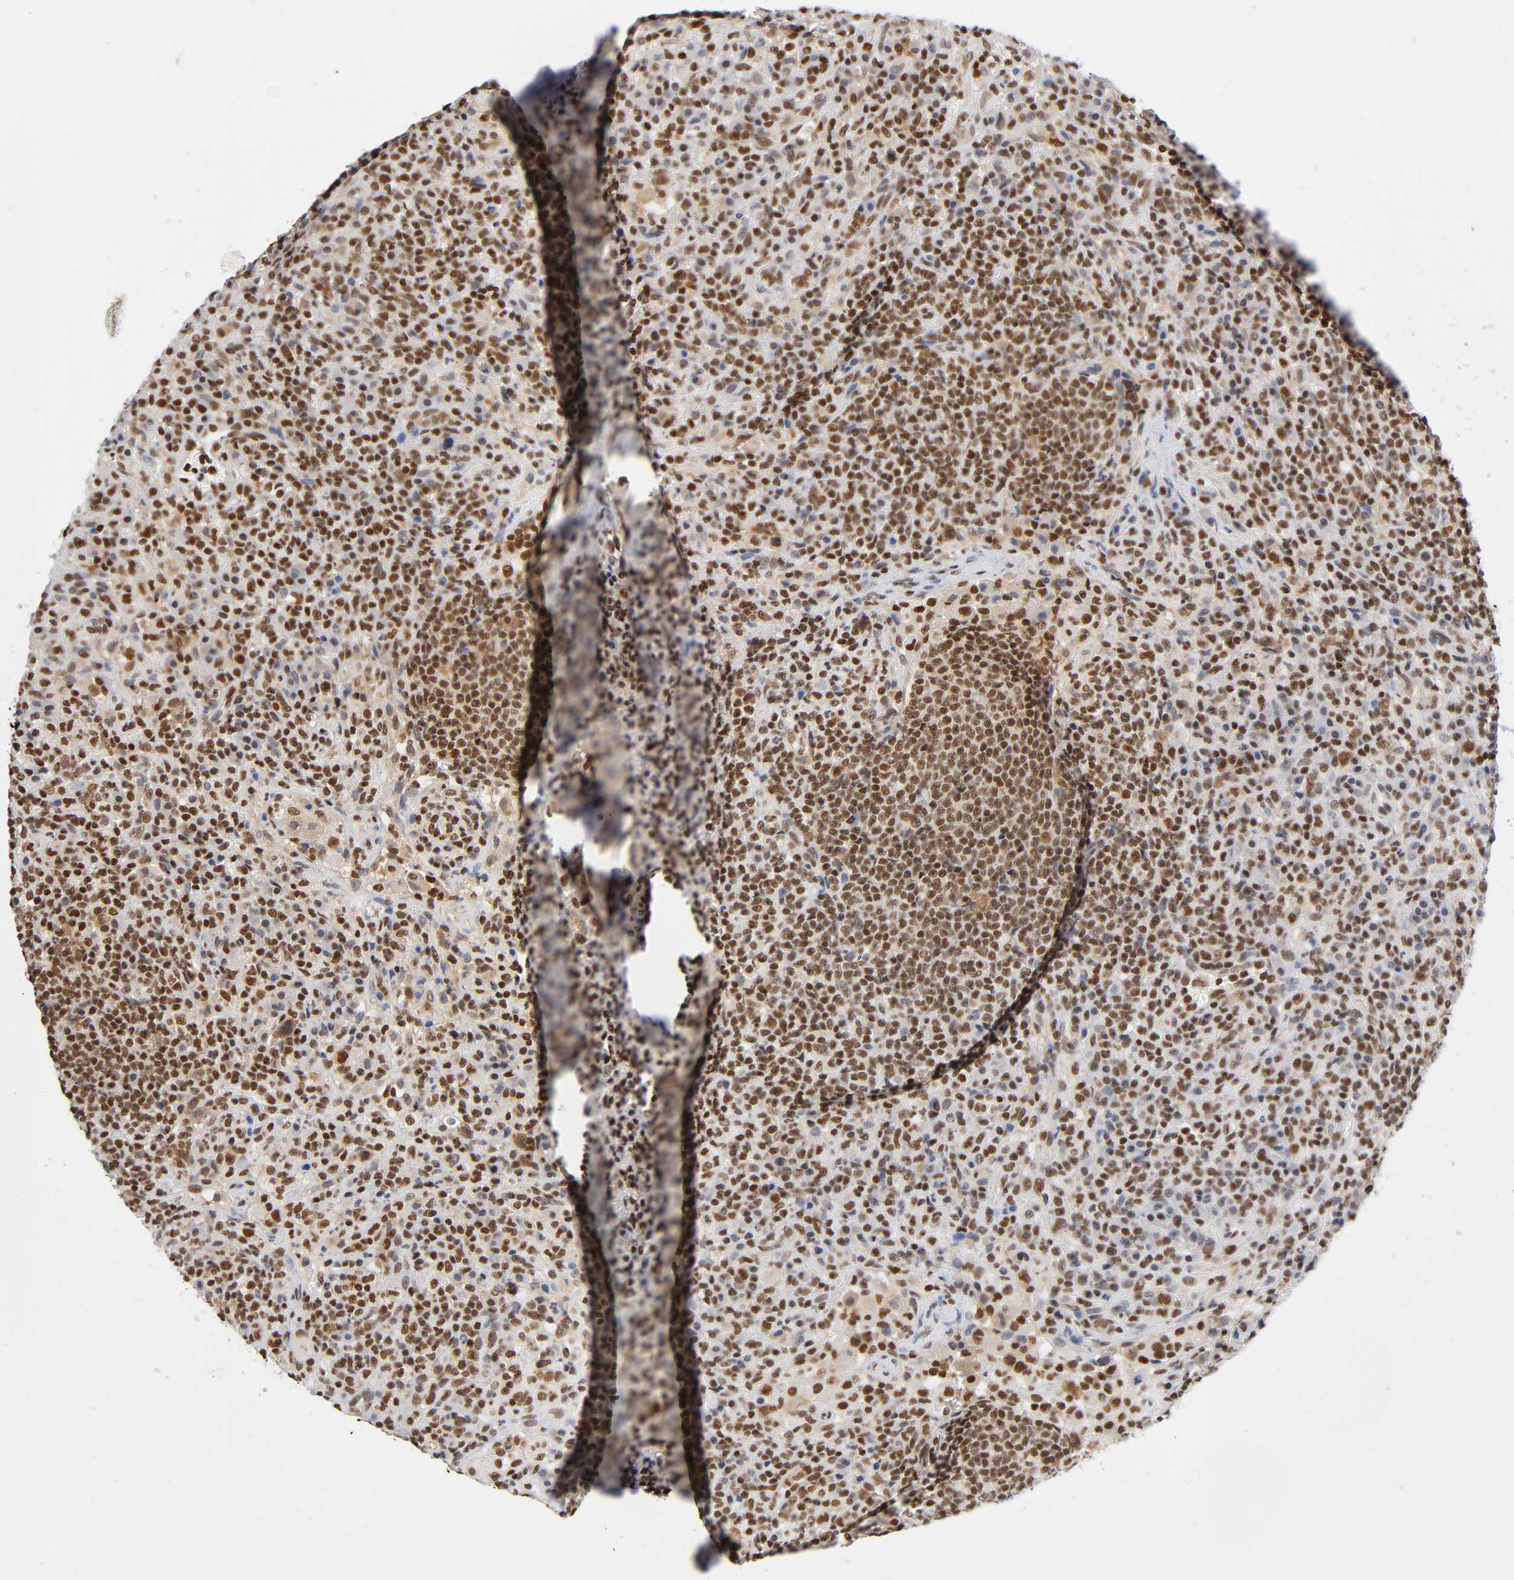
{"staining": {"intensity": "strong", "quantity": ">75%", "location": "nuclear"}, "tissue": "lymphoma", "cell_type": "Tumor cells", "image_type": "cancer", "snomed": [{"axis": "morphology", "description": "Hodgkin's disease, NOS"}, {"axis": "topography", "description": "Lymph node"}], "caption": "Approximately >75% of tumor cells in lymphoma display strong nuclear protein expression as visualized by brown immunohistochemical staining.", "gene": "ILKAP", "patient": {"sex": "male", "age": 65}}